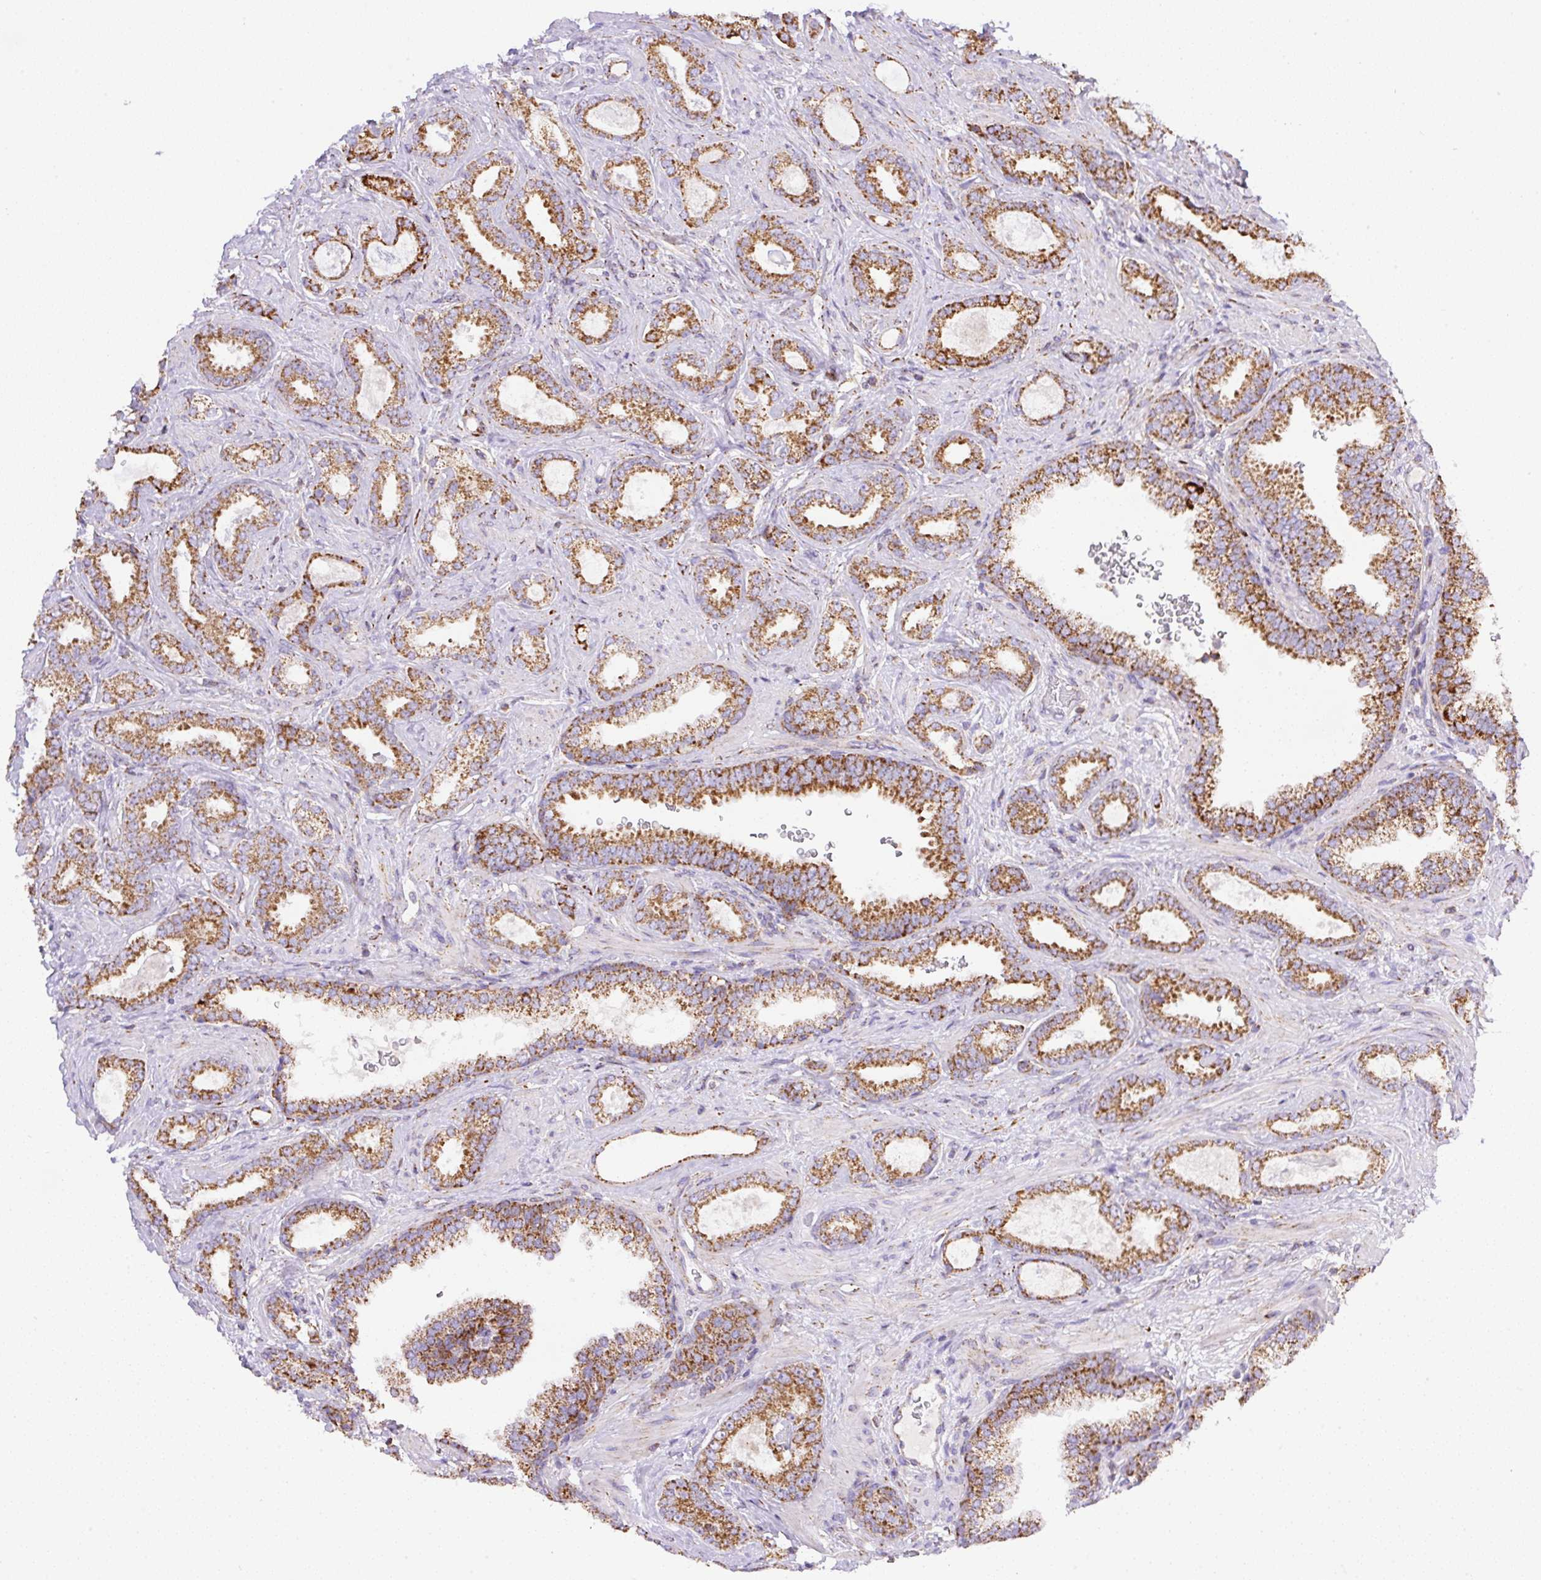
{"staining": {"intensity": "strong", "quantity": ">75%", "location": "cytoplasmic/membranous"}, "tissue": "prostate cancer", "cell_type": "Tumor cells", "image_type": "cancer", "snomed": [{"axis": "morphology", "description": "Adenocarcinoma, High grade"}, {"axis": "topography", "description": "Prostate"}], "caption": "This micrograph reveals high-grade adenocarcinoma (prostate) stained with IHC to label a protein in brown. The cytoplasmic/membranous of tumor cells show strong positivity for the protein. Nuclei are counter-stained blue.", "gene": "NF1", "patient": {"sex": "male", "age": 58}}